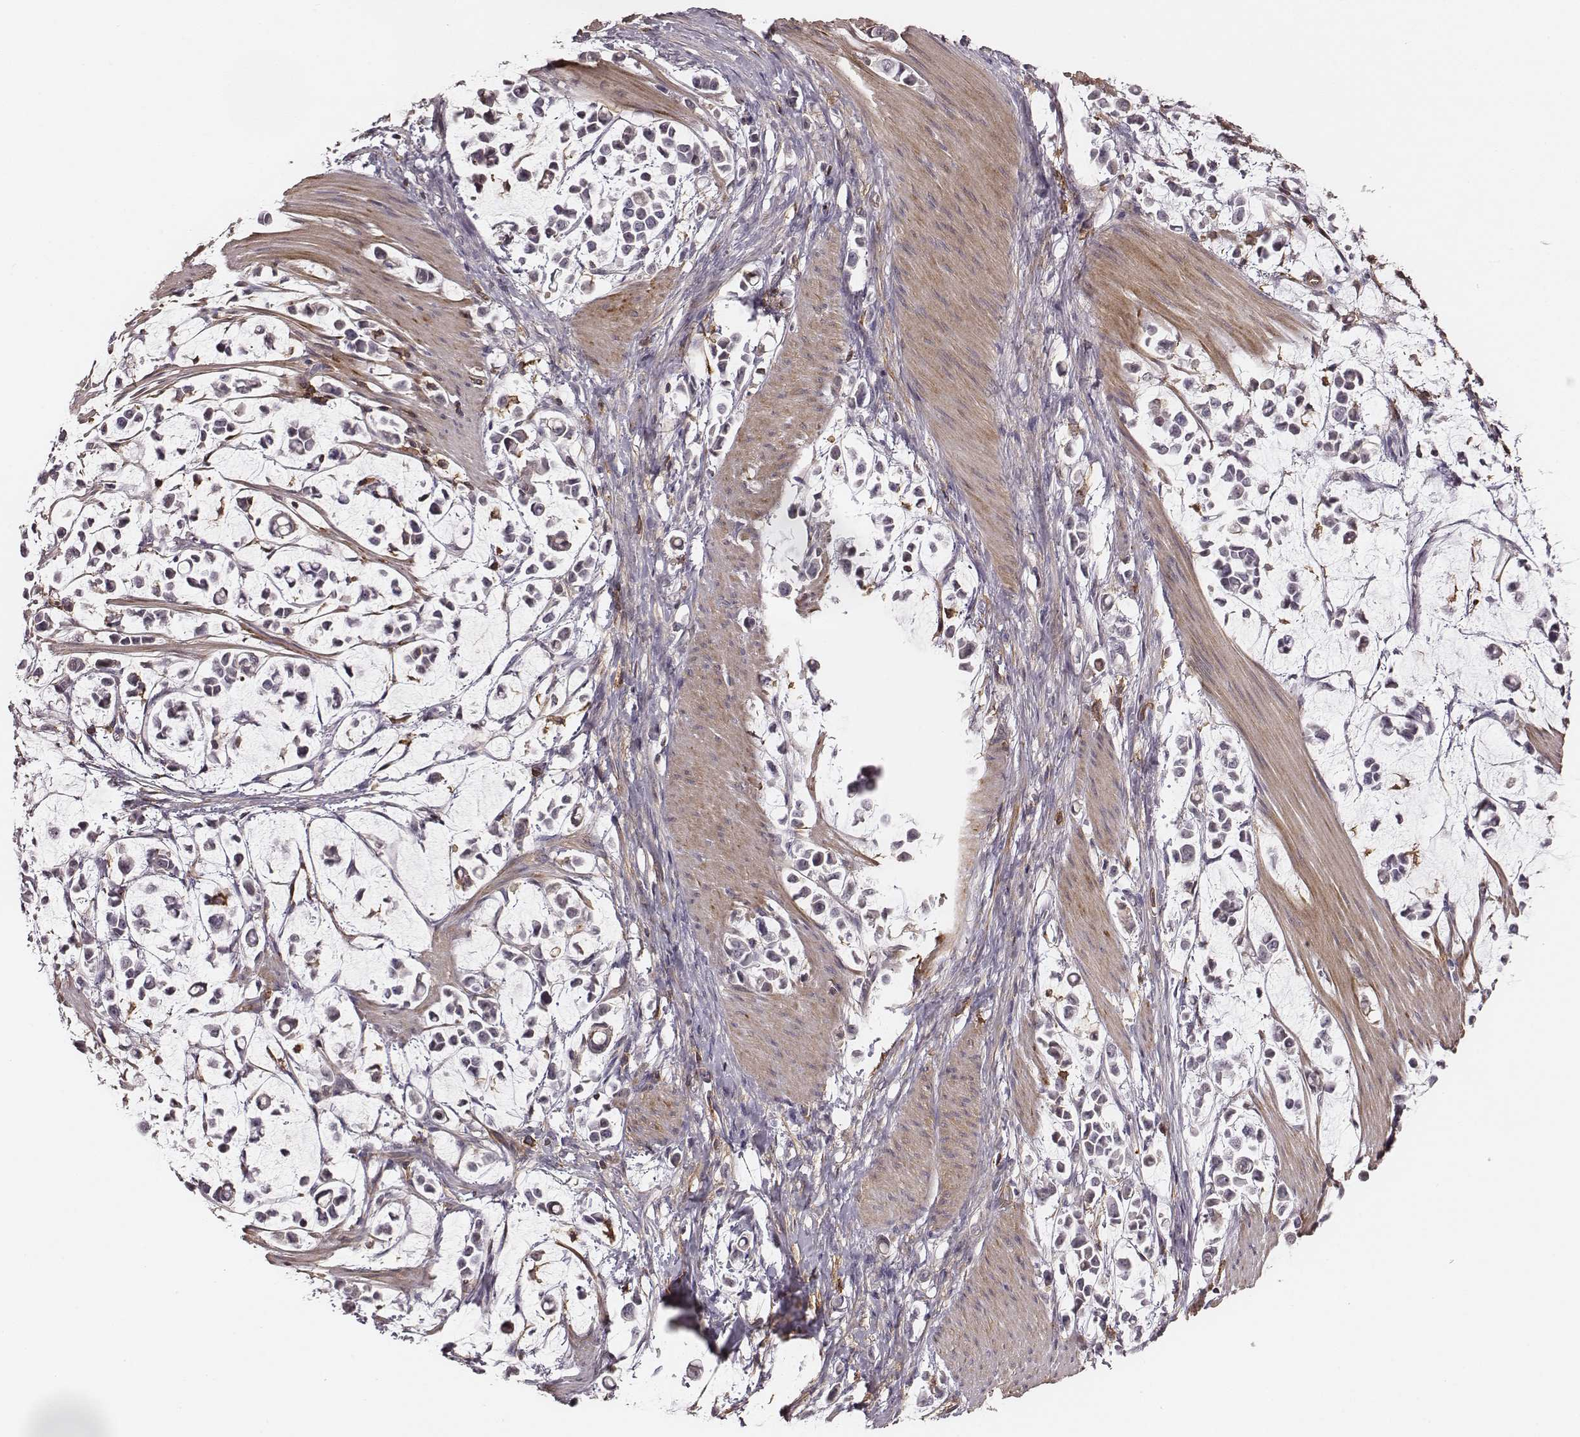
{"staining": {"intensity": "negative", "quantity": "none", "location": "none"}, "tissue": "stomach cancer", "cell_type": "Tumor cells", "image_type": "cancer", "snomed": [{"axis": "morphology", "description": "Adenocarcinoma, NOS"}, {"axis": "topography", "description": "Stomach"}], "caption": "This is a histopathology image of immunohistochemistry staining of stomach cancer, which shows no expression in tumor cells.", "gene": "ZYX", "patient": {"sex": "male", "age": 82}}